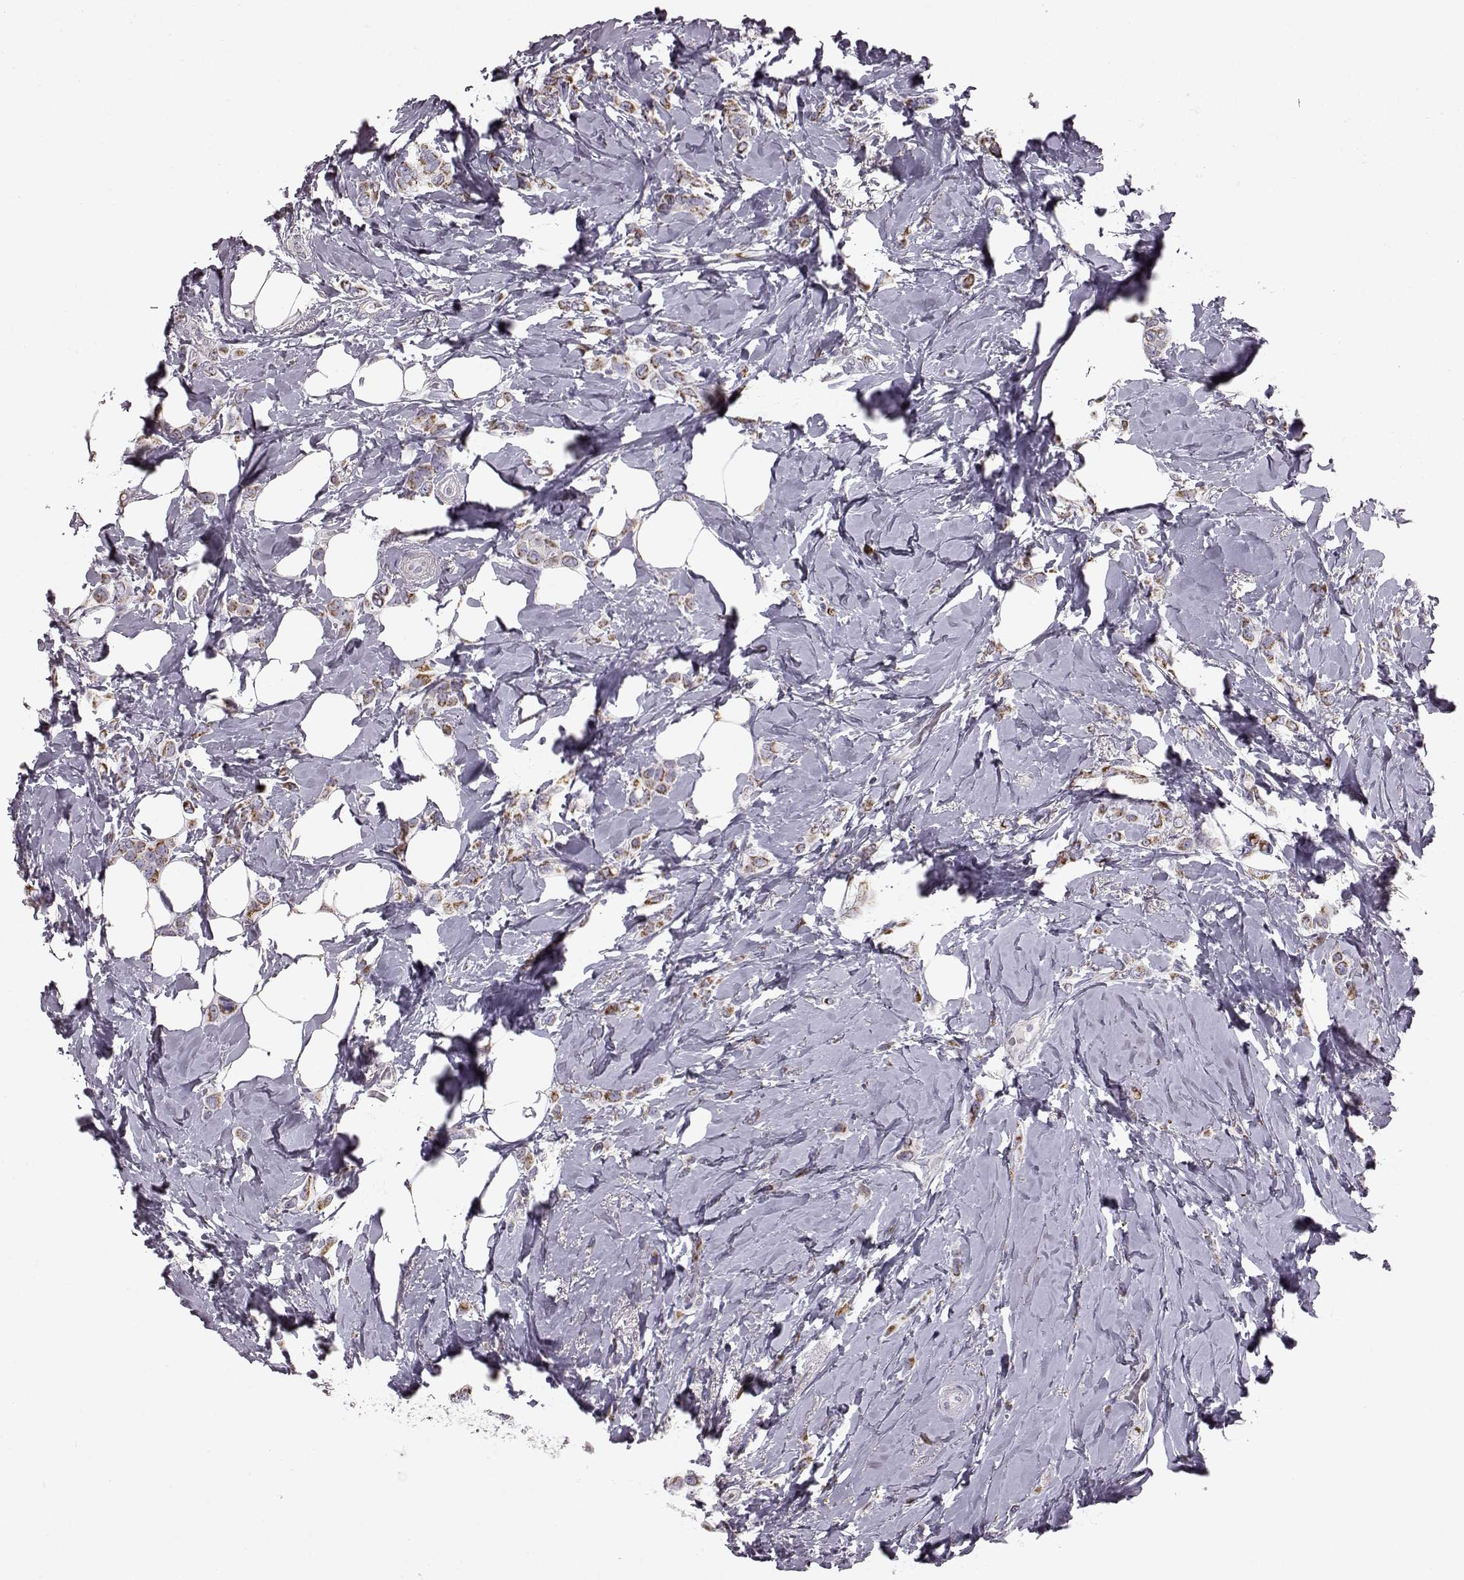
{"staining": {"intensity": "moderate", "quantity": ">75%", "location": "cytoplasmic/membranous"}, "tissue": "breast cancer", "cell_type": "Tumor cells", "image_type": "cancer", "snomed": [{"axis": "morphology", "description": "Lobular carcinoma"}, {"axis": "topography", "description": "Breast"}], "caption": "Immunohistochemistry (IHC) of human breast cancer demonstrates medium levels of moderate cytoplasmic/membranous expression in about >75% of tumor cells. The protein of interest is shown in brown color, while the nuclei are stained blue.", "gene": "ATP5MF", "patient": {"sex": "female", "age": 66}}